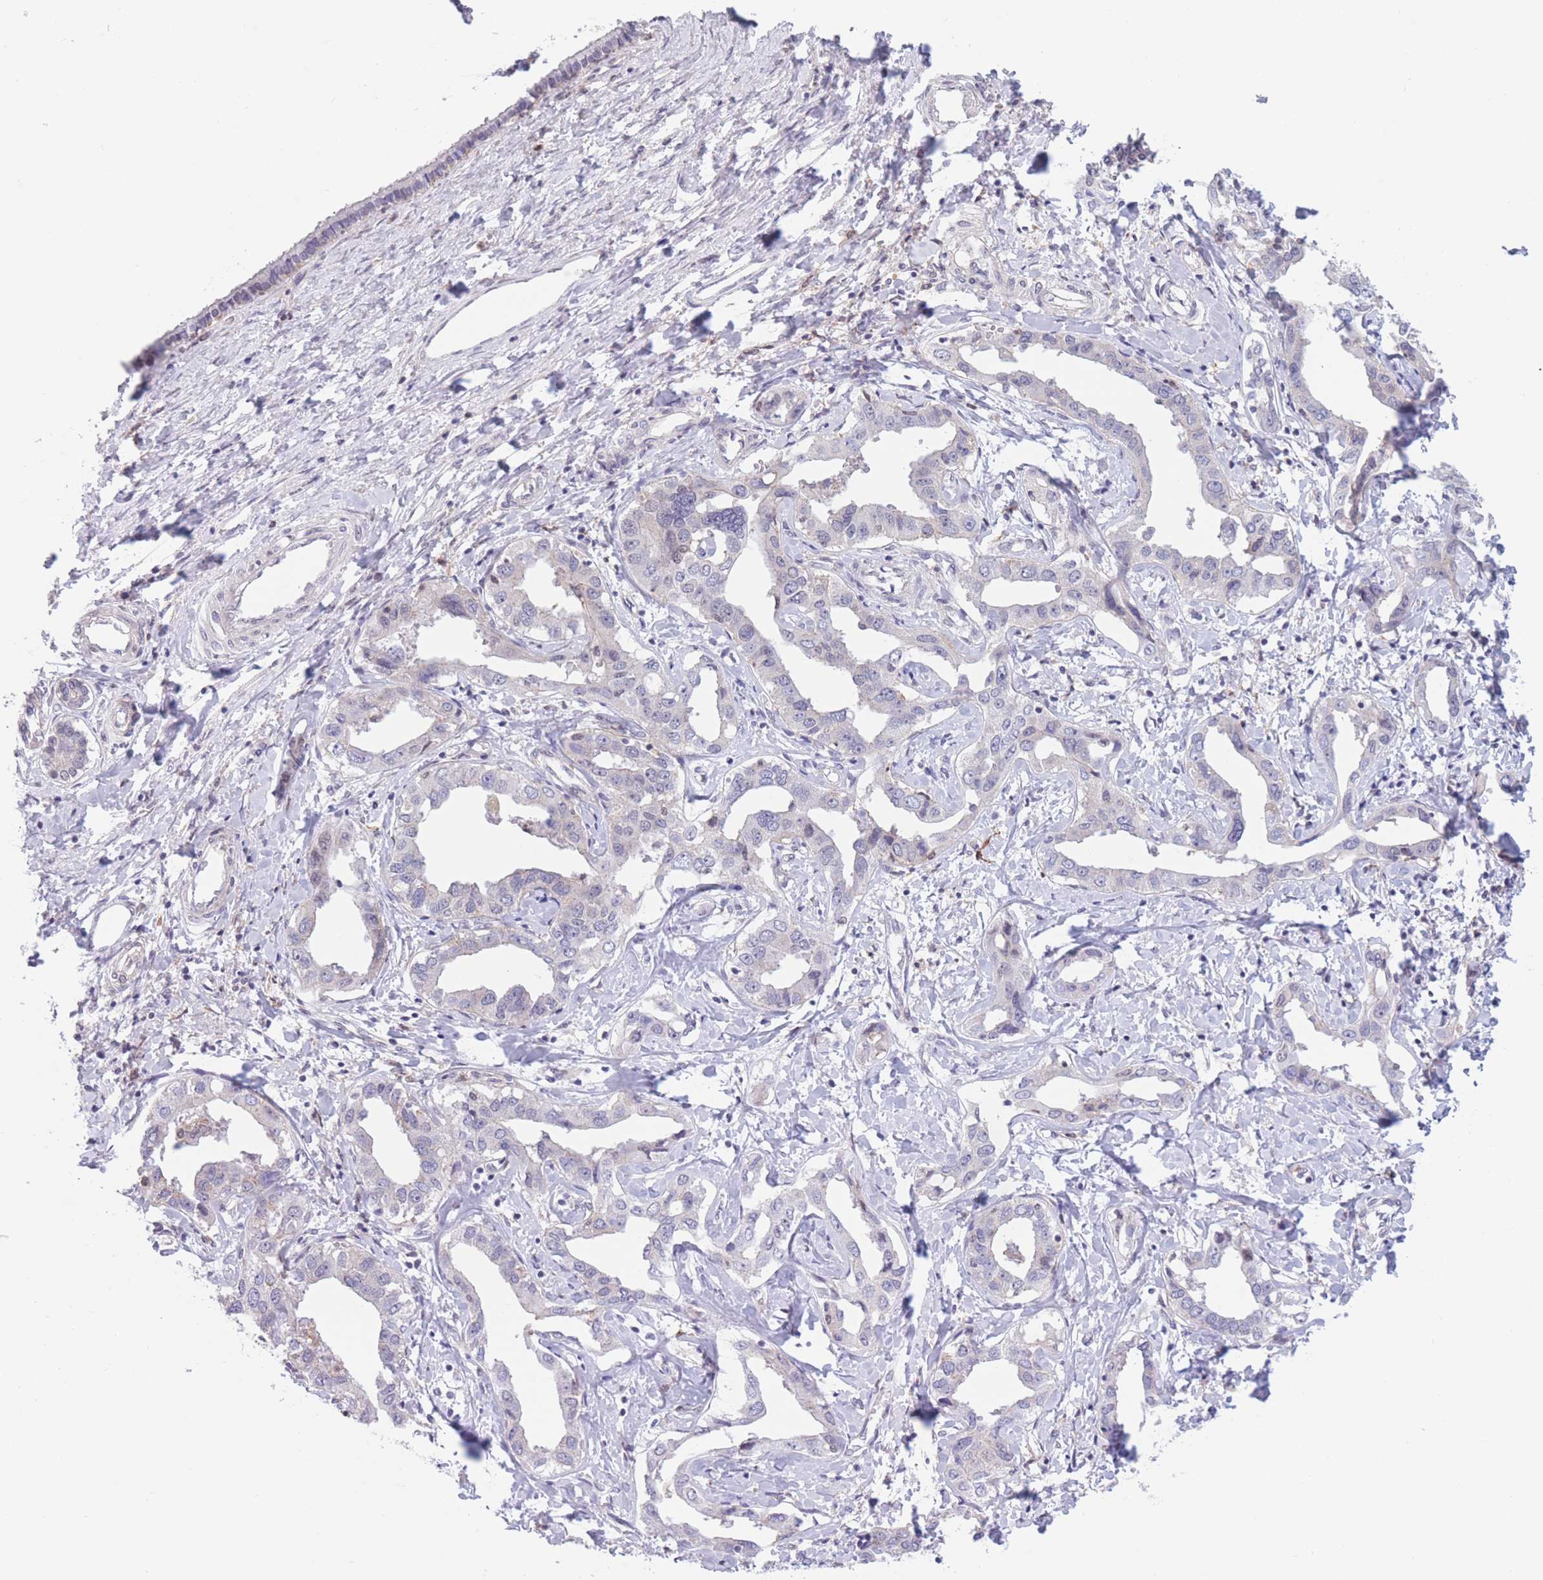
{"staining": {"intensity": "negative", "quantity": "none", "location": "none"}, "tissue": "liver cancer", "cell_type": "Tumor cells", "image_type": "cancer", "snomed": [{"axis": "morphology", "description": "Cholangiocarcinoma"}, {"axis": "topography", "description": "Liver"}], "caption": "DAB (3,3'-diaminobenzidine) immunohistochemical staining of liver cancer (cholangiocarcinoma) reveals no significant positivity in tumor cells.", "gene": "PODXL", "patient": {"sex": "male", "age": 59}}